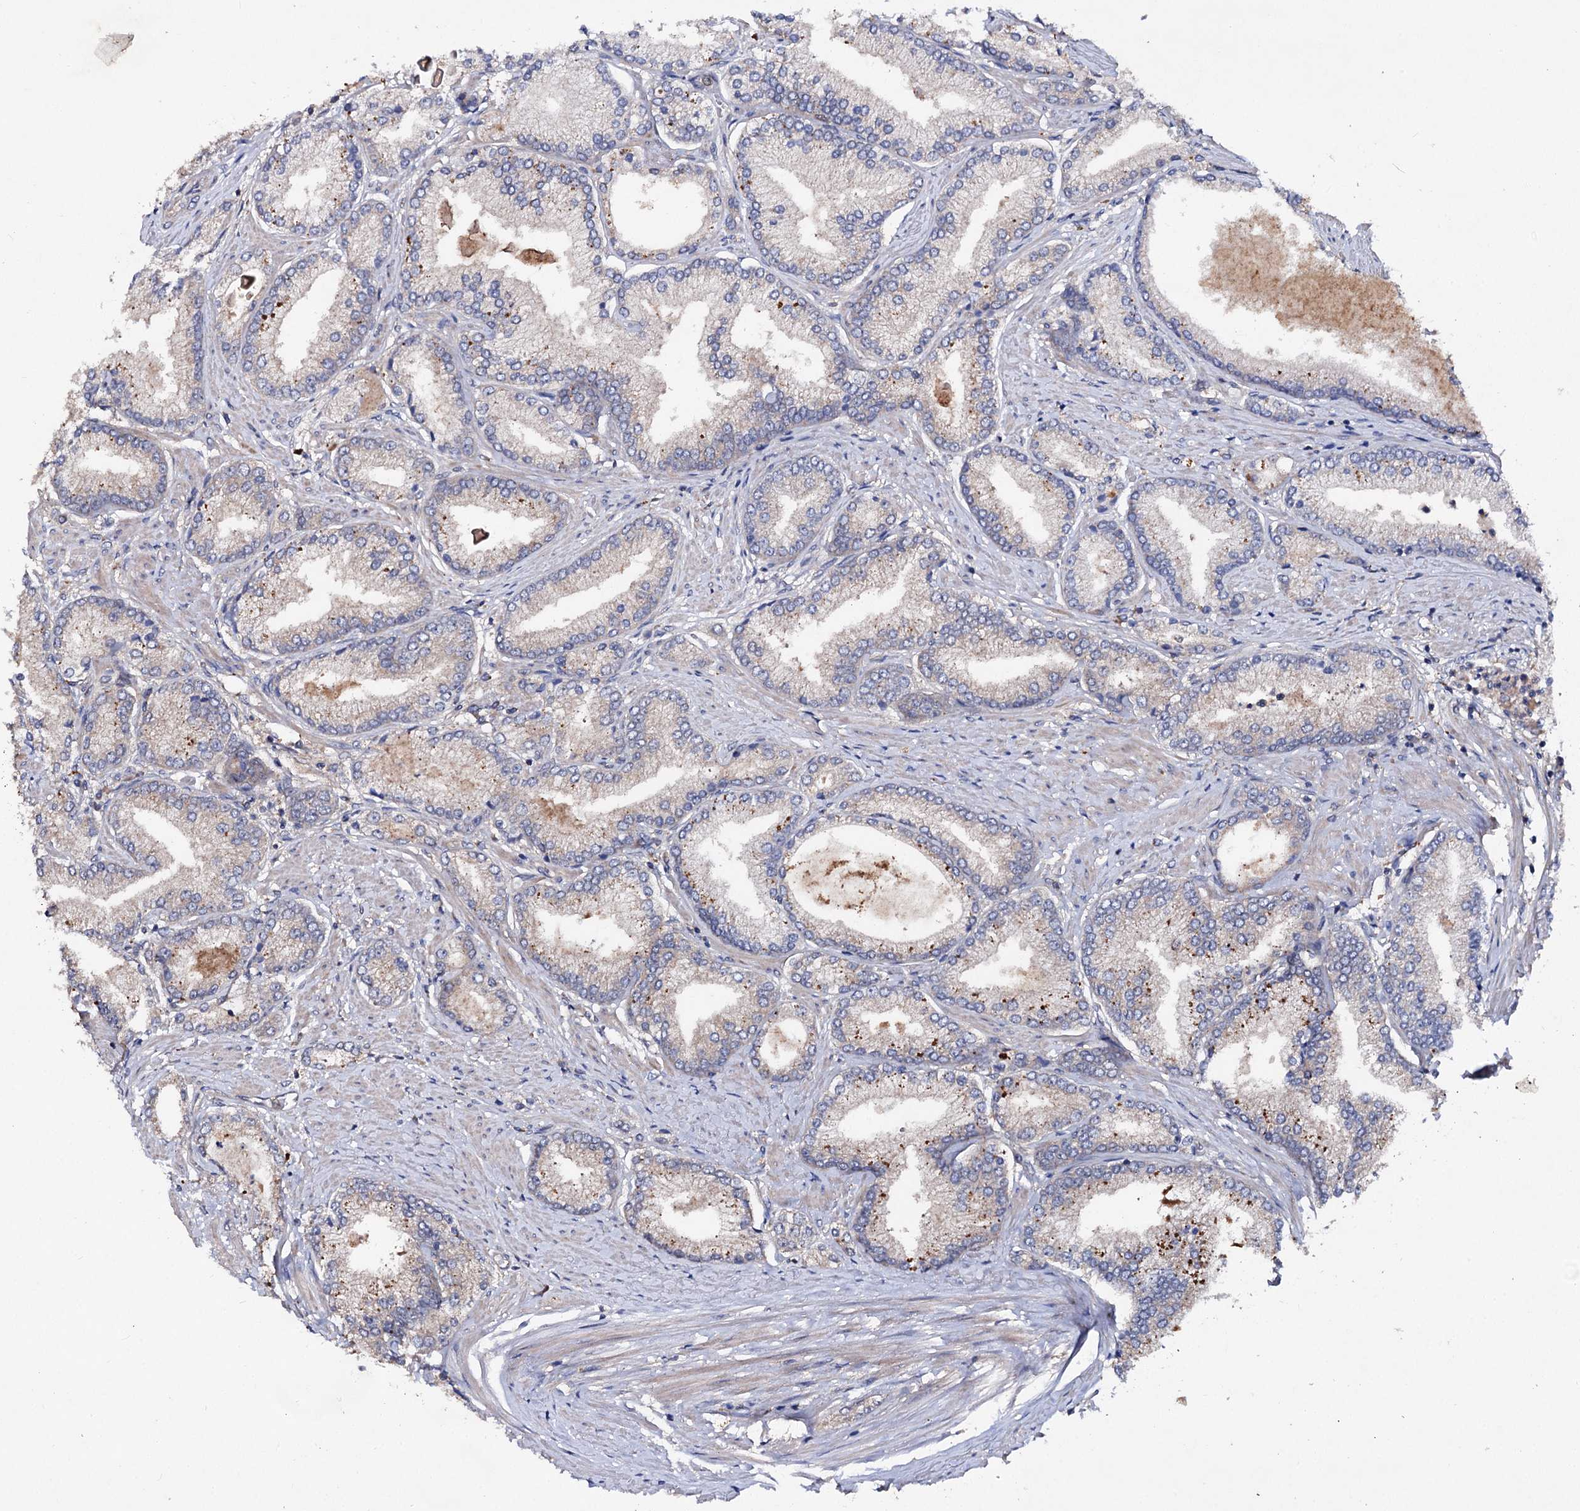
{"staining": {"intensity": "negative", "quantity": "none", "location": "none"}, "tissue": "prostate cancer", "cell_type": "Tumor cells", "image_type": "cancer", "snomed": [{"axis": "morphology", "description": "Adenocarcinoma, High grade"}, {"axis": "topography", "description": "Prostate"}], "caption": "IHC image of neoplastic tissue: human prostate adenocarcinoma (high-grade) stained with DAB exhibits no significant protein positivity in tumor cells.", "gene": "VPS29", "patient": {"sex": "male", "age": 66}}